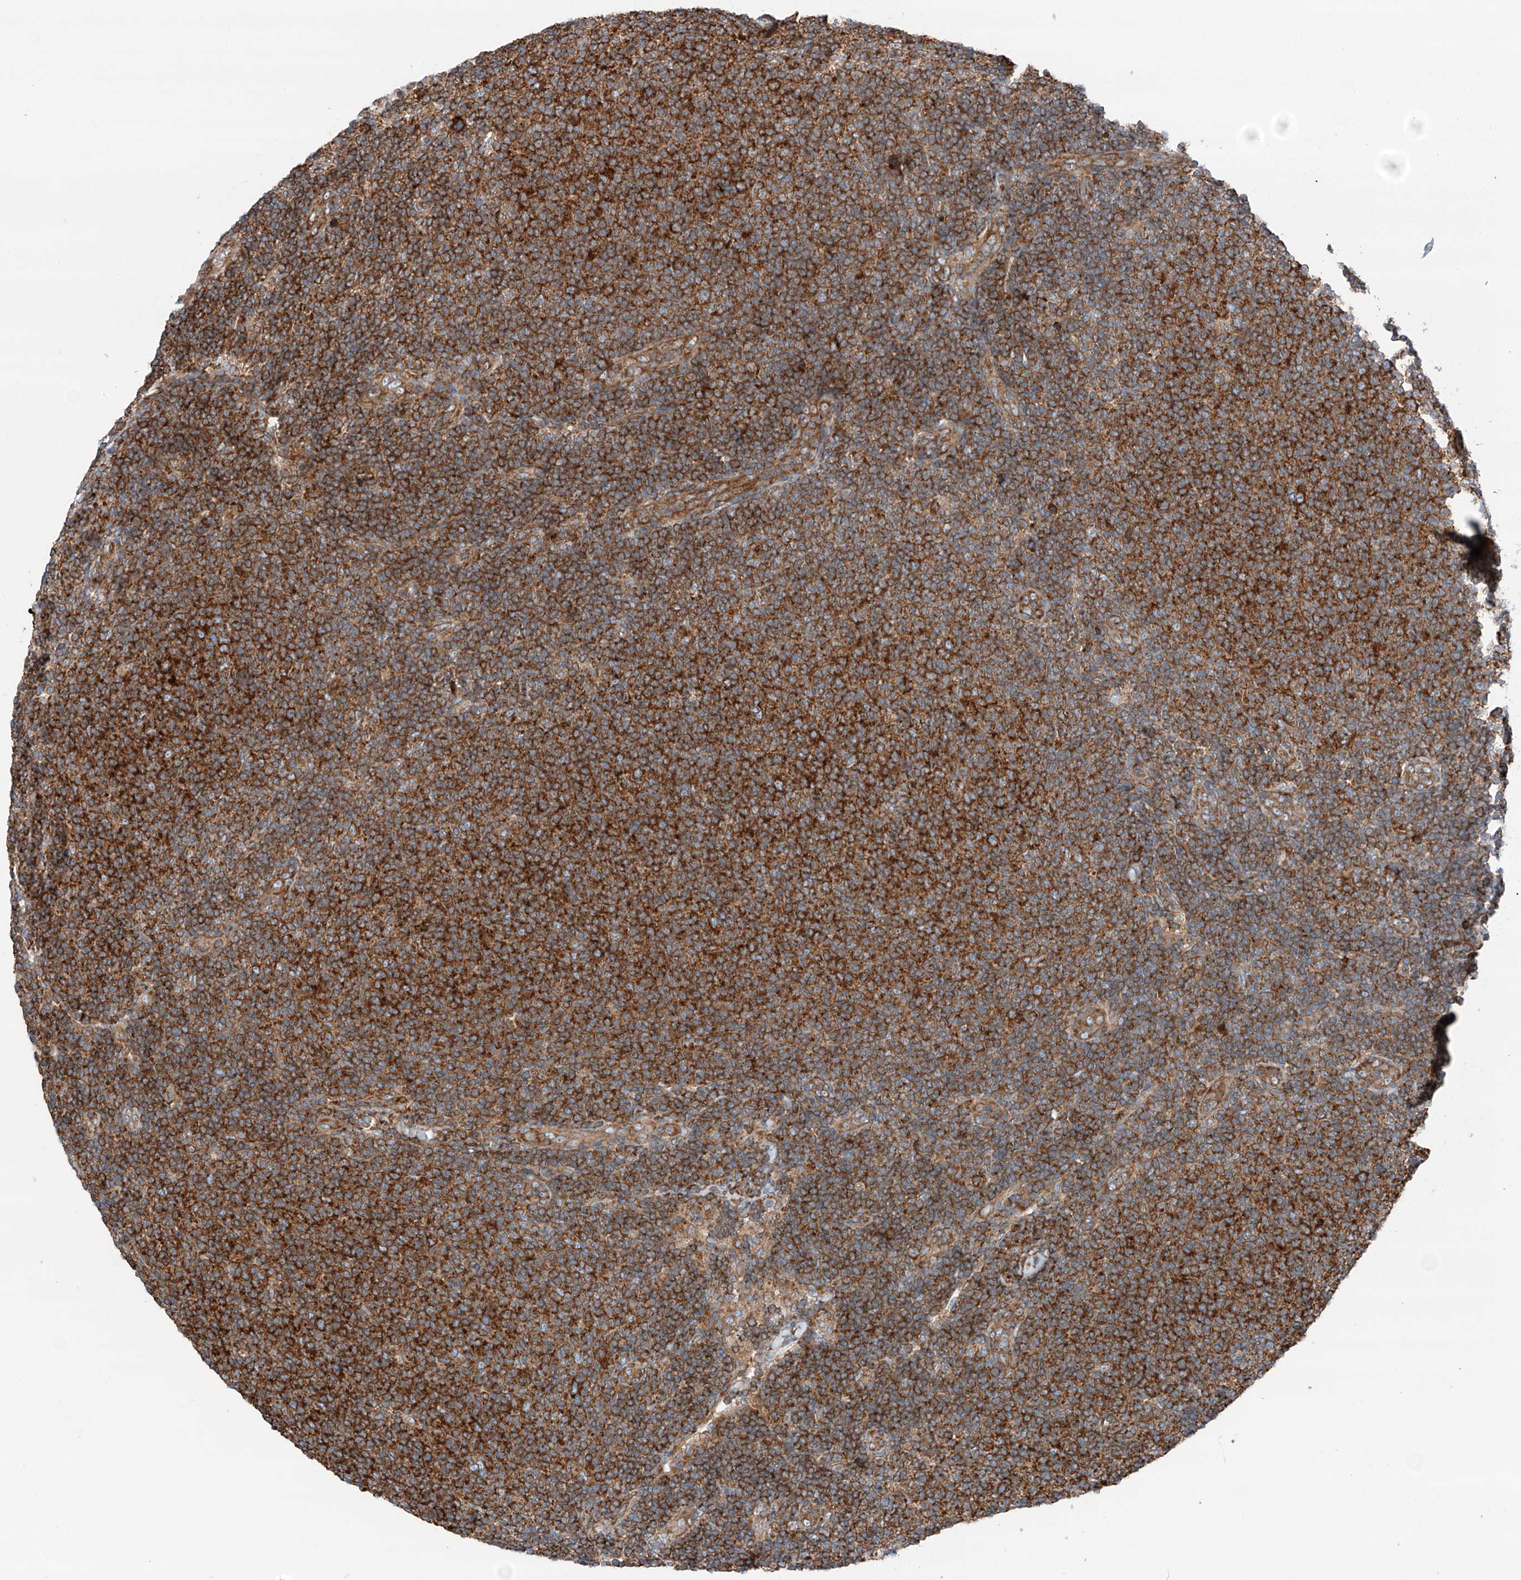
{"staining": {"intensity": "strong", "quantity": ">75%", "location": "cytoplasmic/membranous"}, "tissue": "lymphoma", "cell_type": "Tumor cells", "image_type": "cancer", "snomed": [{"axis": "morphology", "description": "Malignant lymphoma, non-Hodgkin's type, Low grade"}, {"axis": "topography", "description": "Lymph node"}], "caption": "Immunohistochemistry (DAB) staining of lymphoma reveals strong cytoplasmic/membranous protein positivity in approximately >75% of tumor cells. The staining was performed using DAB (3,3'-diaminobenzidine), with brown indicating positive protein expression. Nuclei are stained blue with hematoxylin.", "gene": "ZC3H15", "patient": {"sex": "male", "age": 66}}